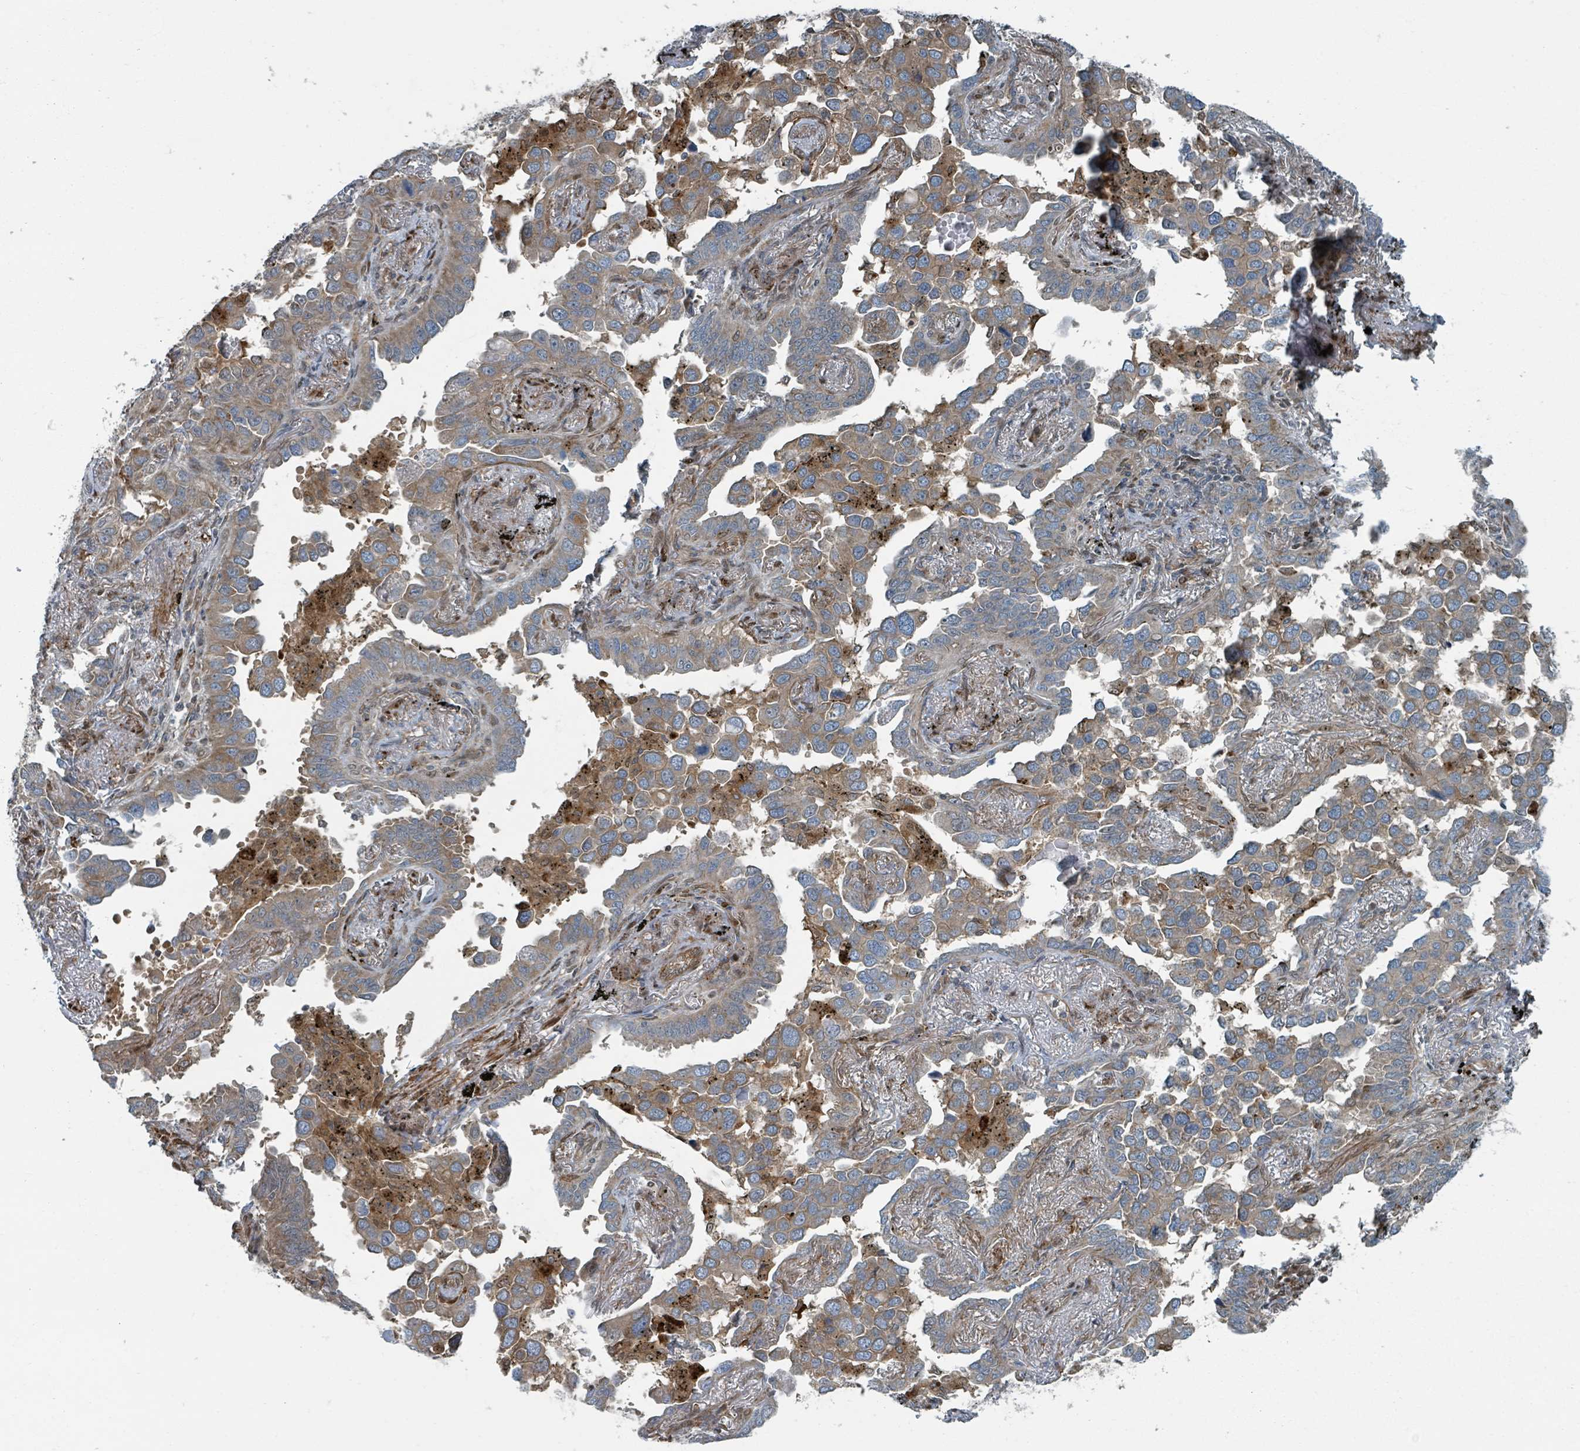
{"staining": {"intensity": "weak", "quantity": "25%-75%", "location": "cytoplasmic/membranous"}, "tissue": "lung cancer", "cell_type": "Tumor cells", "image_type": "cancer", "snomed": [{"axis": "morphology", "description": "Adenocarcinoma, NOS"}, {"axis": "topography", "description": "Lung"}], "caption": "A brown stain highlights weak cytoplasmic/membranous positivity of a protein in human lung cancer (adenocarcinoma) tumor cells. Nuclei are stained in blue.", "gene": "RHPN2", "patient": {"sex": "male", "age": 67}}